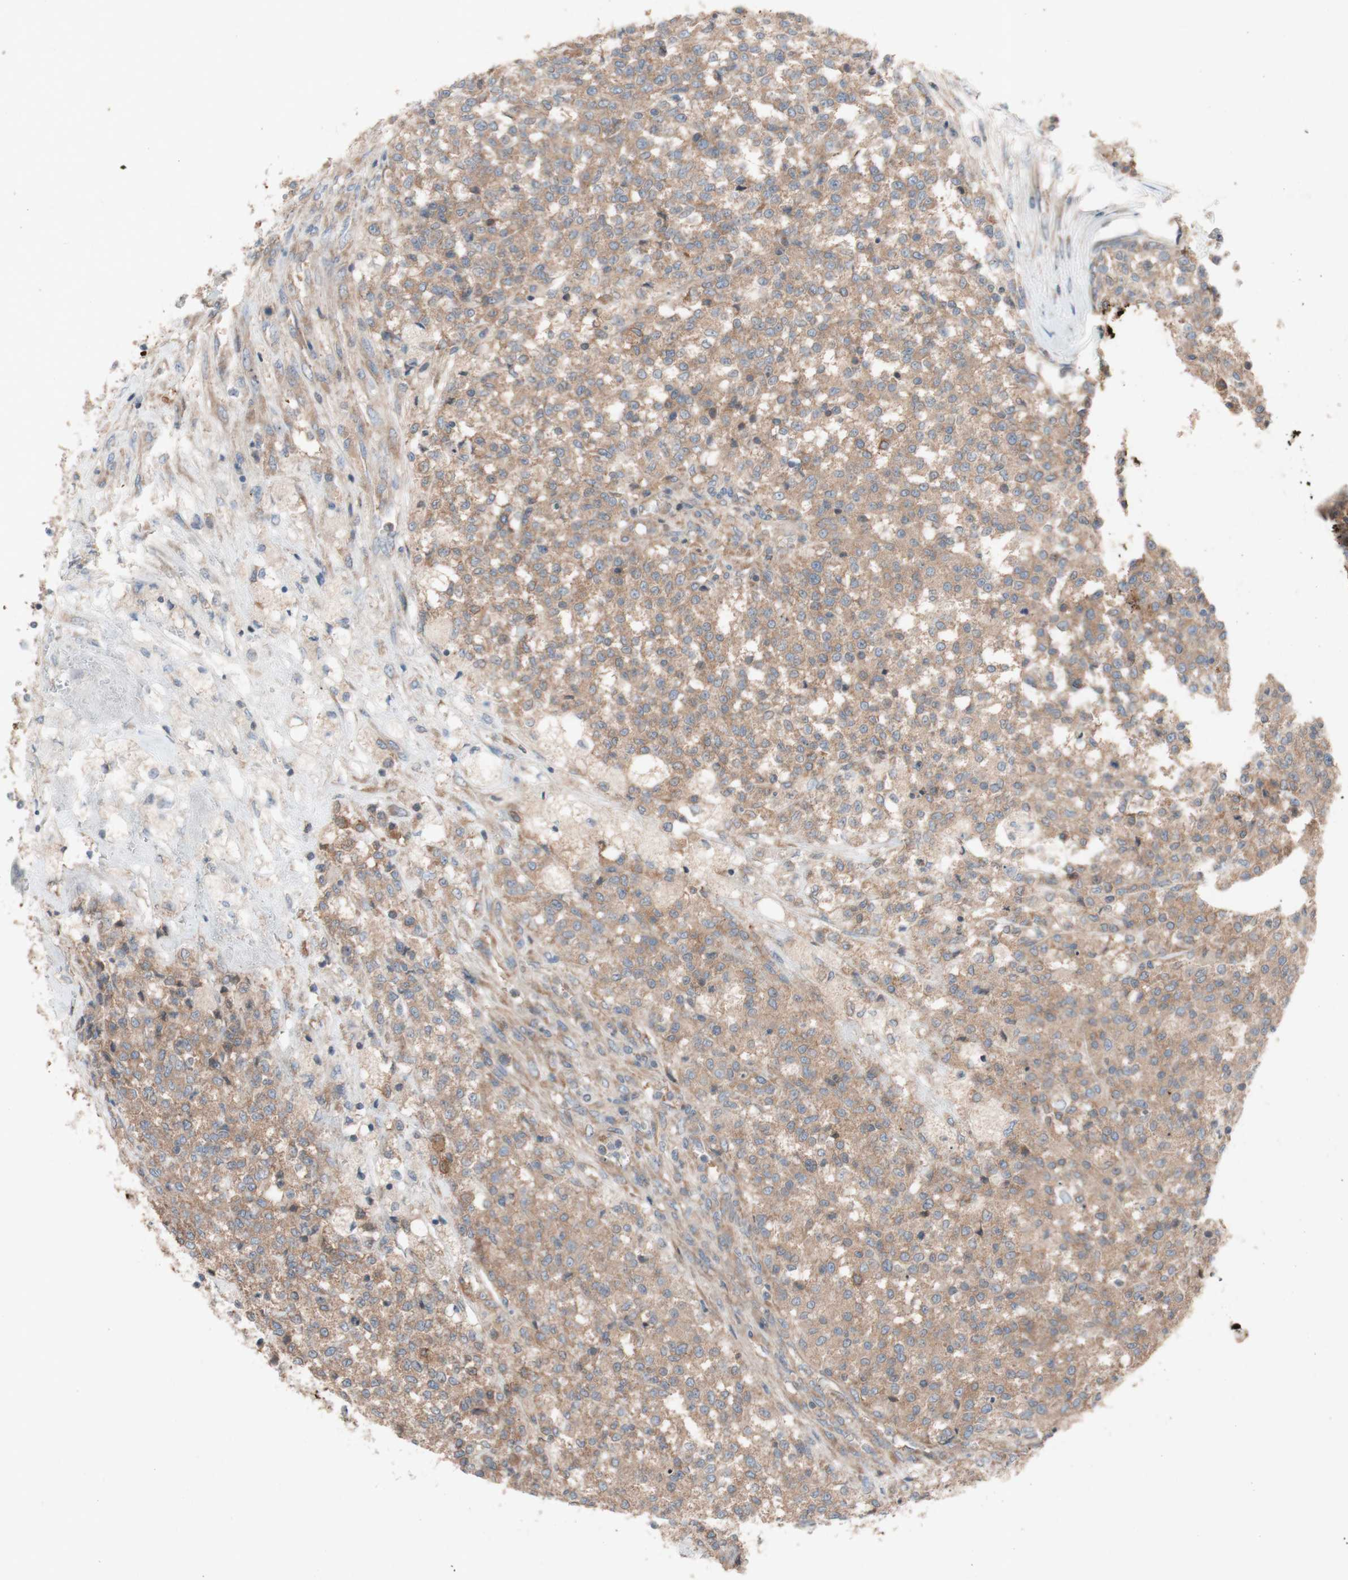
{"staining": {"intensity": "moderate", "quantity": ">75%", "location": "cytoplasmic/membranous"}, "tissue": "testis cancer", "cell_type": "Tumor cells", "image_type": "cancer", "snomed": [{"axis": "morphology", "description": "Seminoma, NOS"}, {"axis": "topography", "description": "Testis"}], "caption": "This is a micrograph of immunohistochemistry (IHC) staining of seminoma (testis), which shows moderate positivity in the cytoplasmic/membranous of tumor cells.", "gene": "TST", "patient": {"sex": "male", "age": 59}}